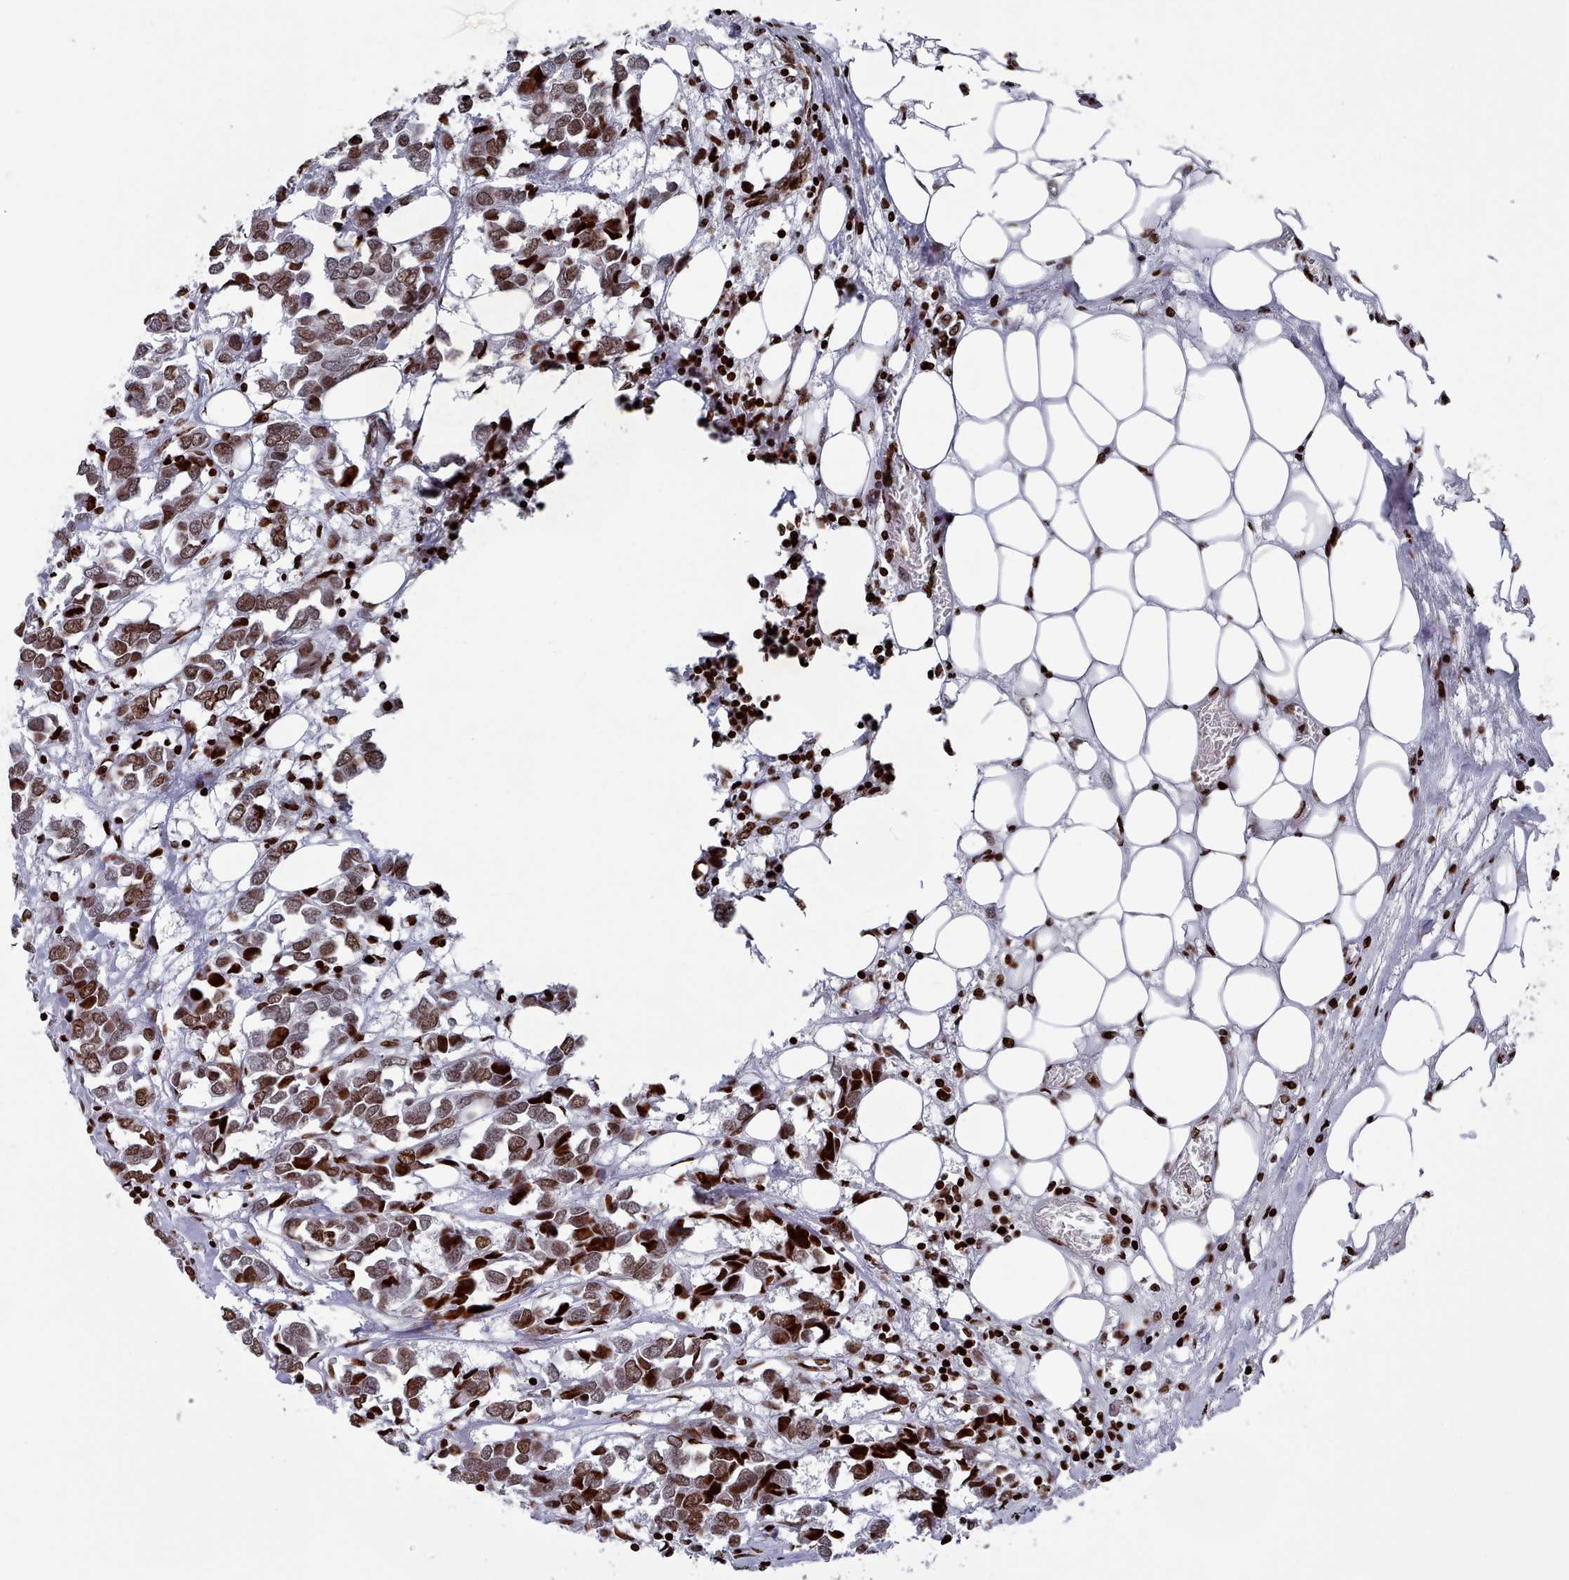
{"staining": {"intensity": "strong", "quantity": ">75%", "location": "nuclear"}, "tissue": "breast cancer", "cell_type": "Tumor cells", "image_type": "cancer", "snomed": [{"axis": "morphology", "description": "Duct carcinoma"}, {"axis": "topography", "description": "Breast"}], "caption": "Protein staining shows strong nuclear expression in approximately >75% of tumor cells in breast cancer.", "gene": "PCDHB12", "patient": {"sex": "female", "age": 83}}